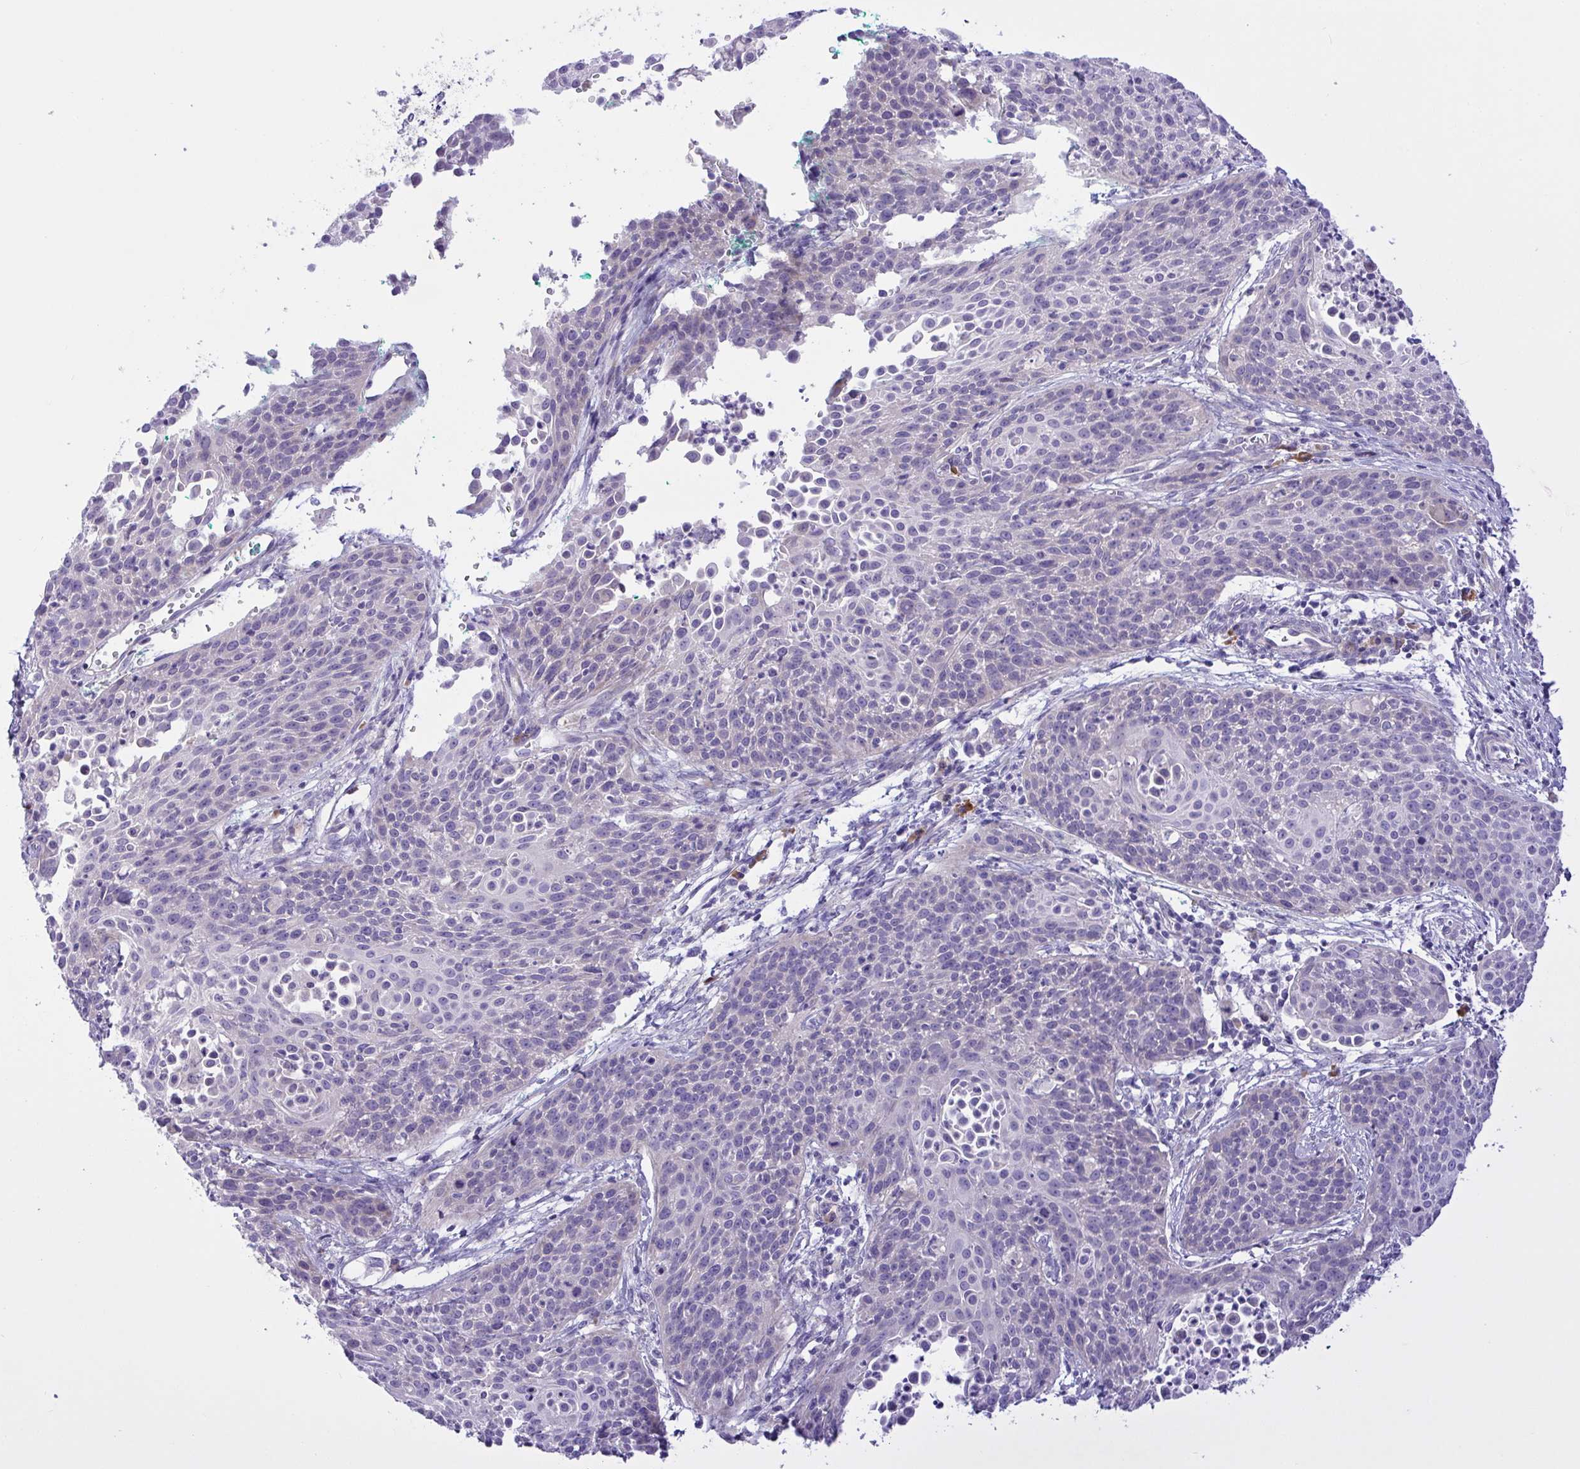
{"staining": {"intensity": "negative", "quantity": "none", "location": "none"}, "tissue": "cervical cancer", "cell_type": "Tumor cells", "image_type": "cancer", "snomed": [{"axis": "morphology", "description": "Squamous cell carcinoma, NOS"}, {"axis": "topography", "description": "Cervix"}], "caption": "The photomicrograph displays no significant staining in tumor cells of cervical squamous cell carcinoma. (Brightfield microscopy of DAB (3,3'-diaminobenzidine) immunohistochemistry (IHC) at high magnification).", "gene": "FAM86B1", "patient": {"sex": "female", "age": 38}}